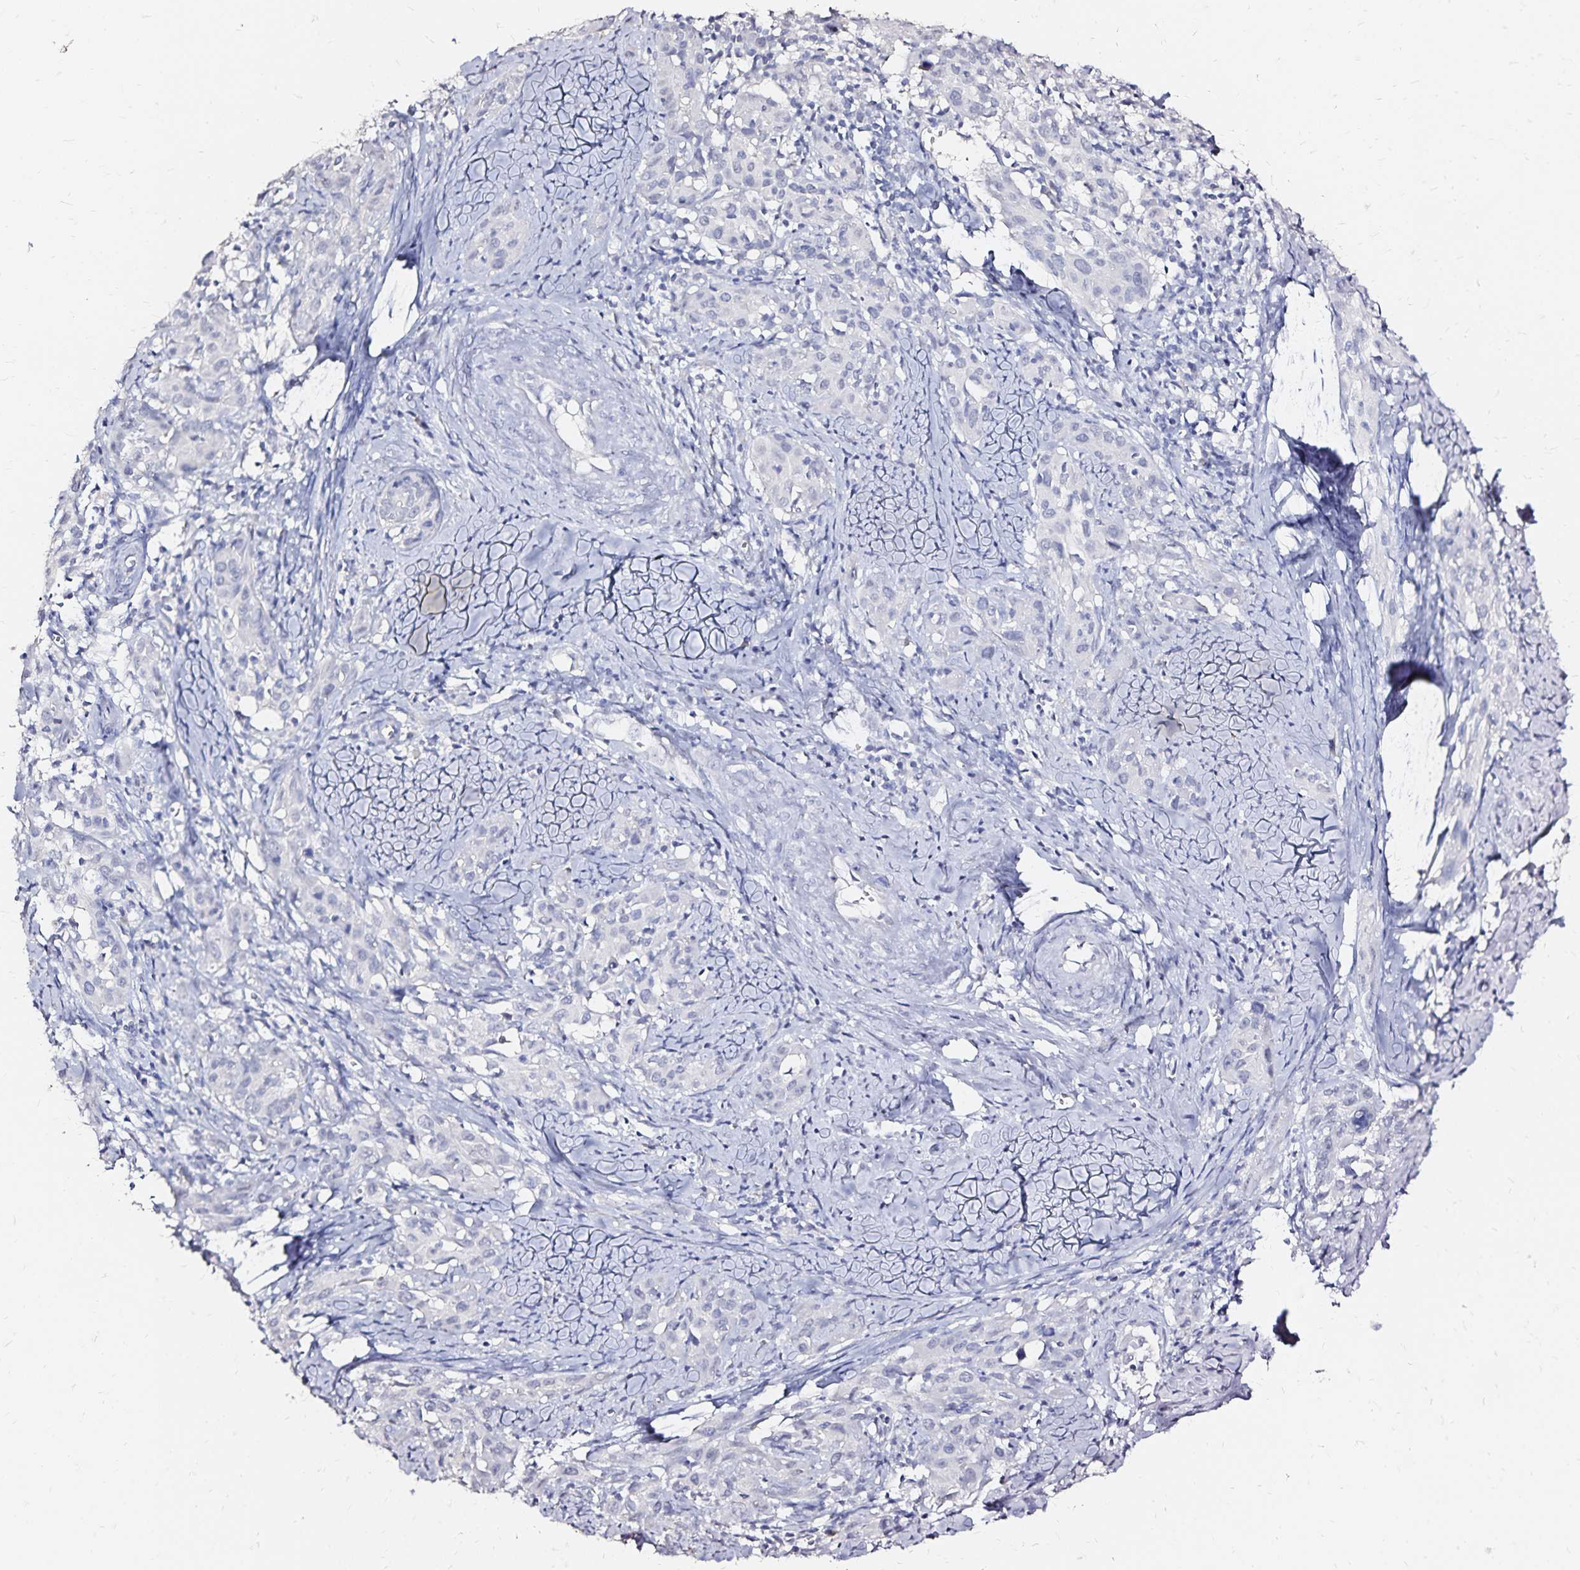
{"staining": {"intensity": "negative", "quantity": "none", "location": "none"}, "tissue": "cervical cancer", "cell_type": "Tumor cells", "image_type": "cancer", "snomed": [{"axis": "morphology", "description": "Squamous cell carcinoma, NOS"}, {"axis": "topography", "description": "Cervix"}], "caption": "A high-resolution micrograph shows IHC staining of squamous cell carcinoma (cervical), which exhibits no significant staining in tumor cells.", "gene": "SLC5A1", "patient": {"sex": "female", "age": 51}}